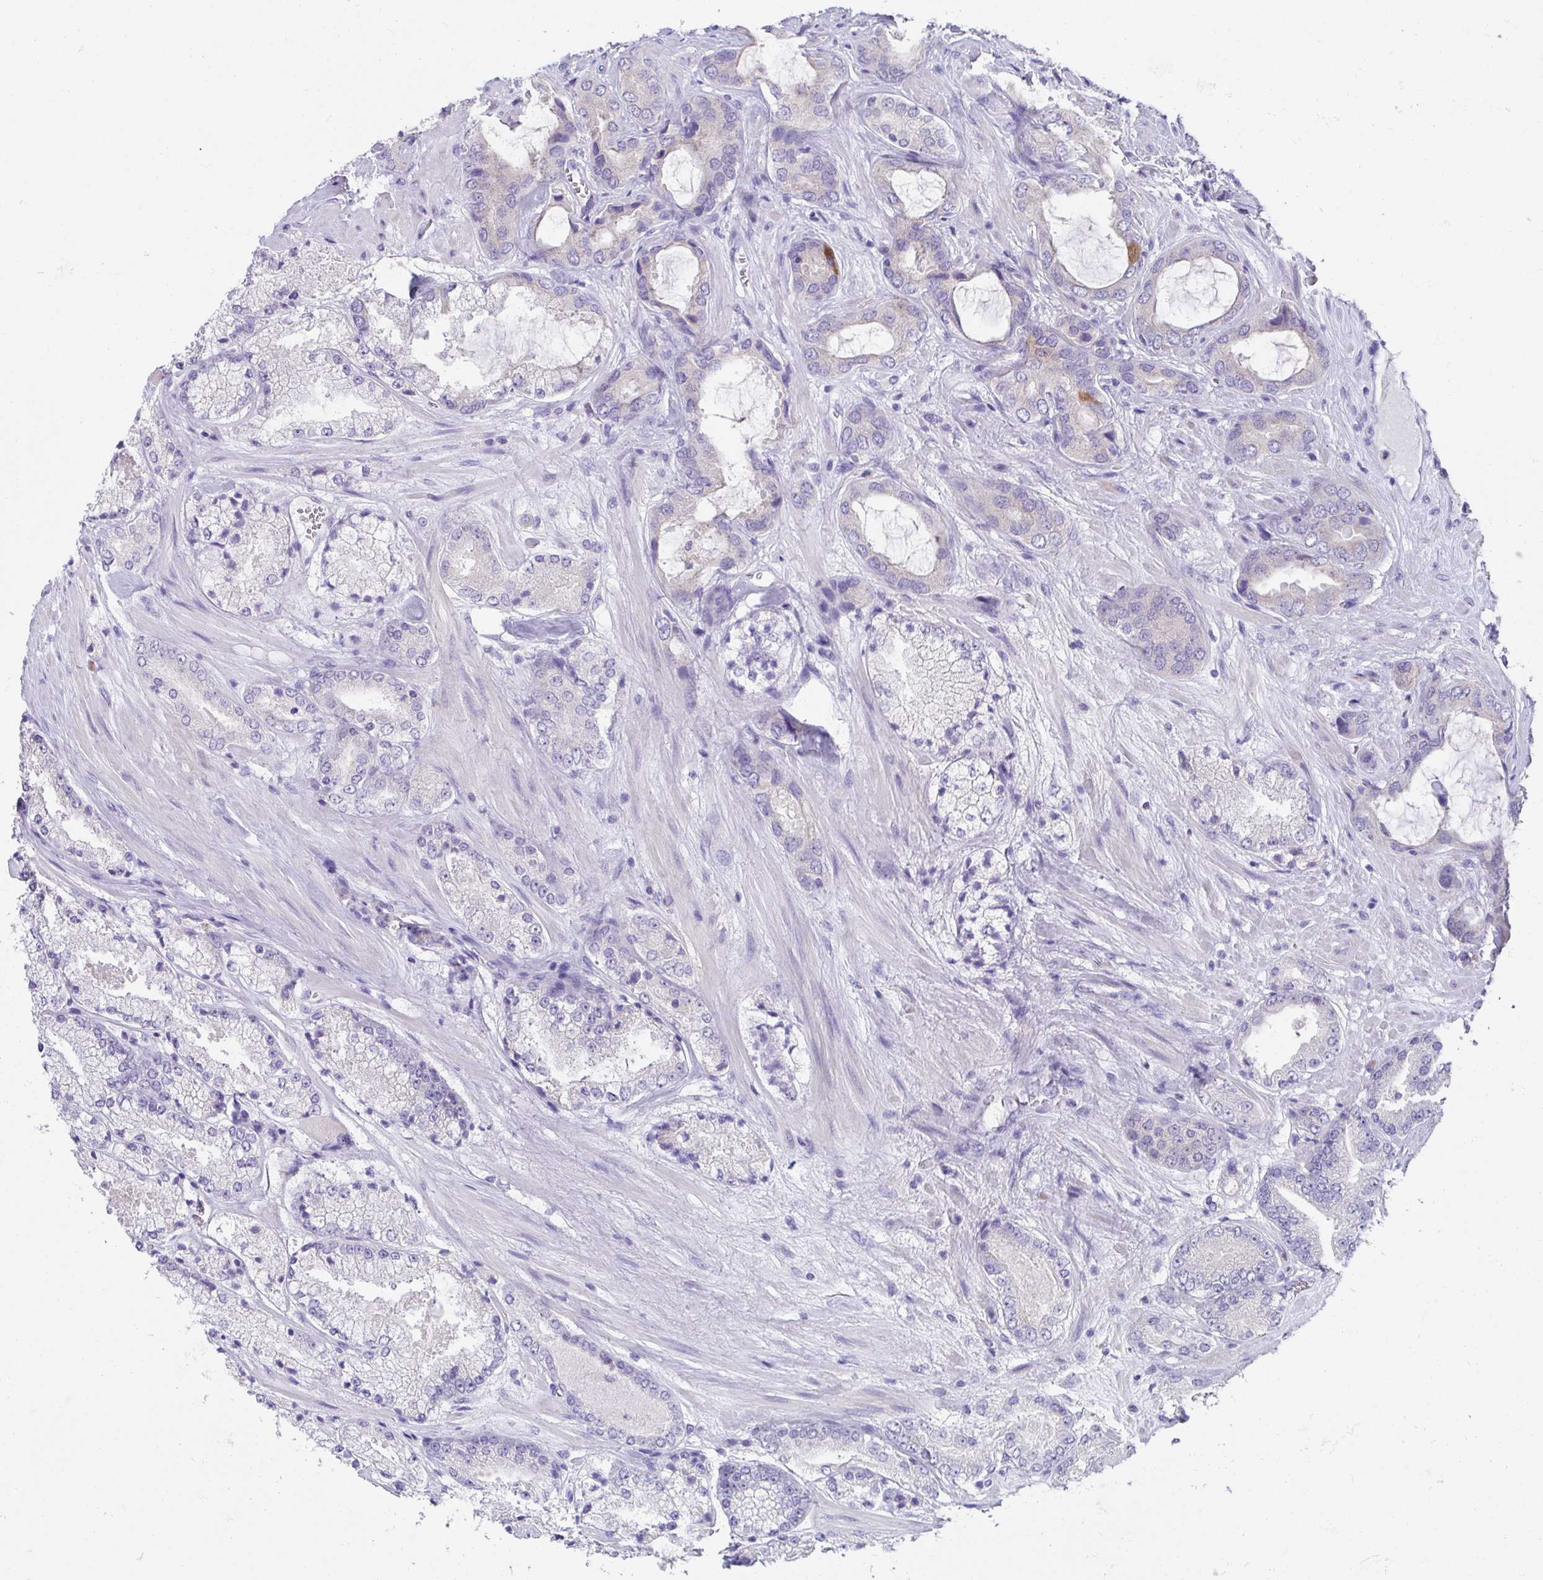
{"staining": {"intensity": "negative", "quantity": "none", "location": "none"}, "tissue": "prostate cancer", "cell_type": "Tumor cells", "image_type": "cancer", "snomed": [{"axis": "morphology", "description": "Adenocarcinoma, High grade"}, {"axis": "topography", "description": "Prostate"}], "caption": "This is an immunohistochemistry histopathology image of prostate cancer. There is no staining in tumor cells.", "gene": "CXCR1", "patient": {"sex": "male", "age": 63}}